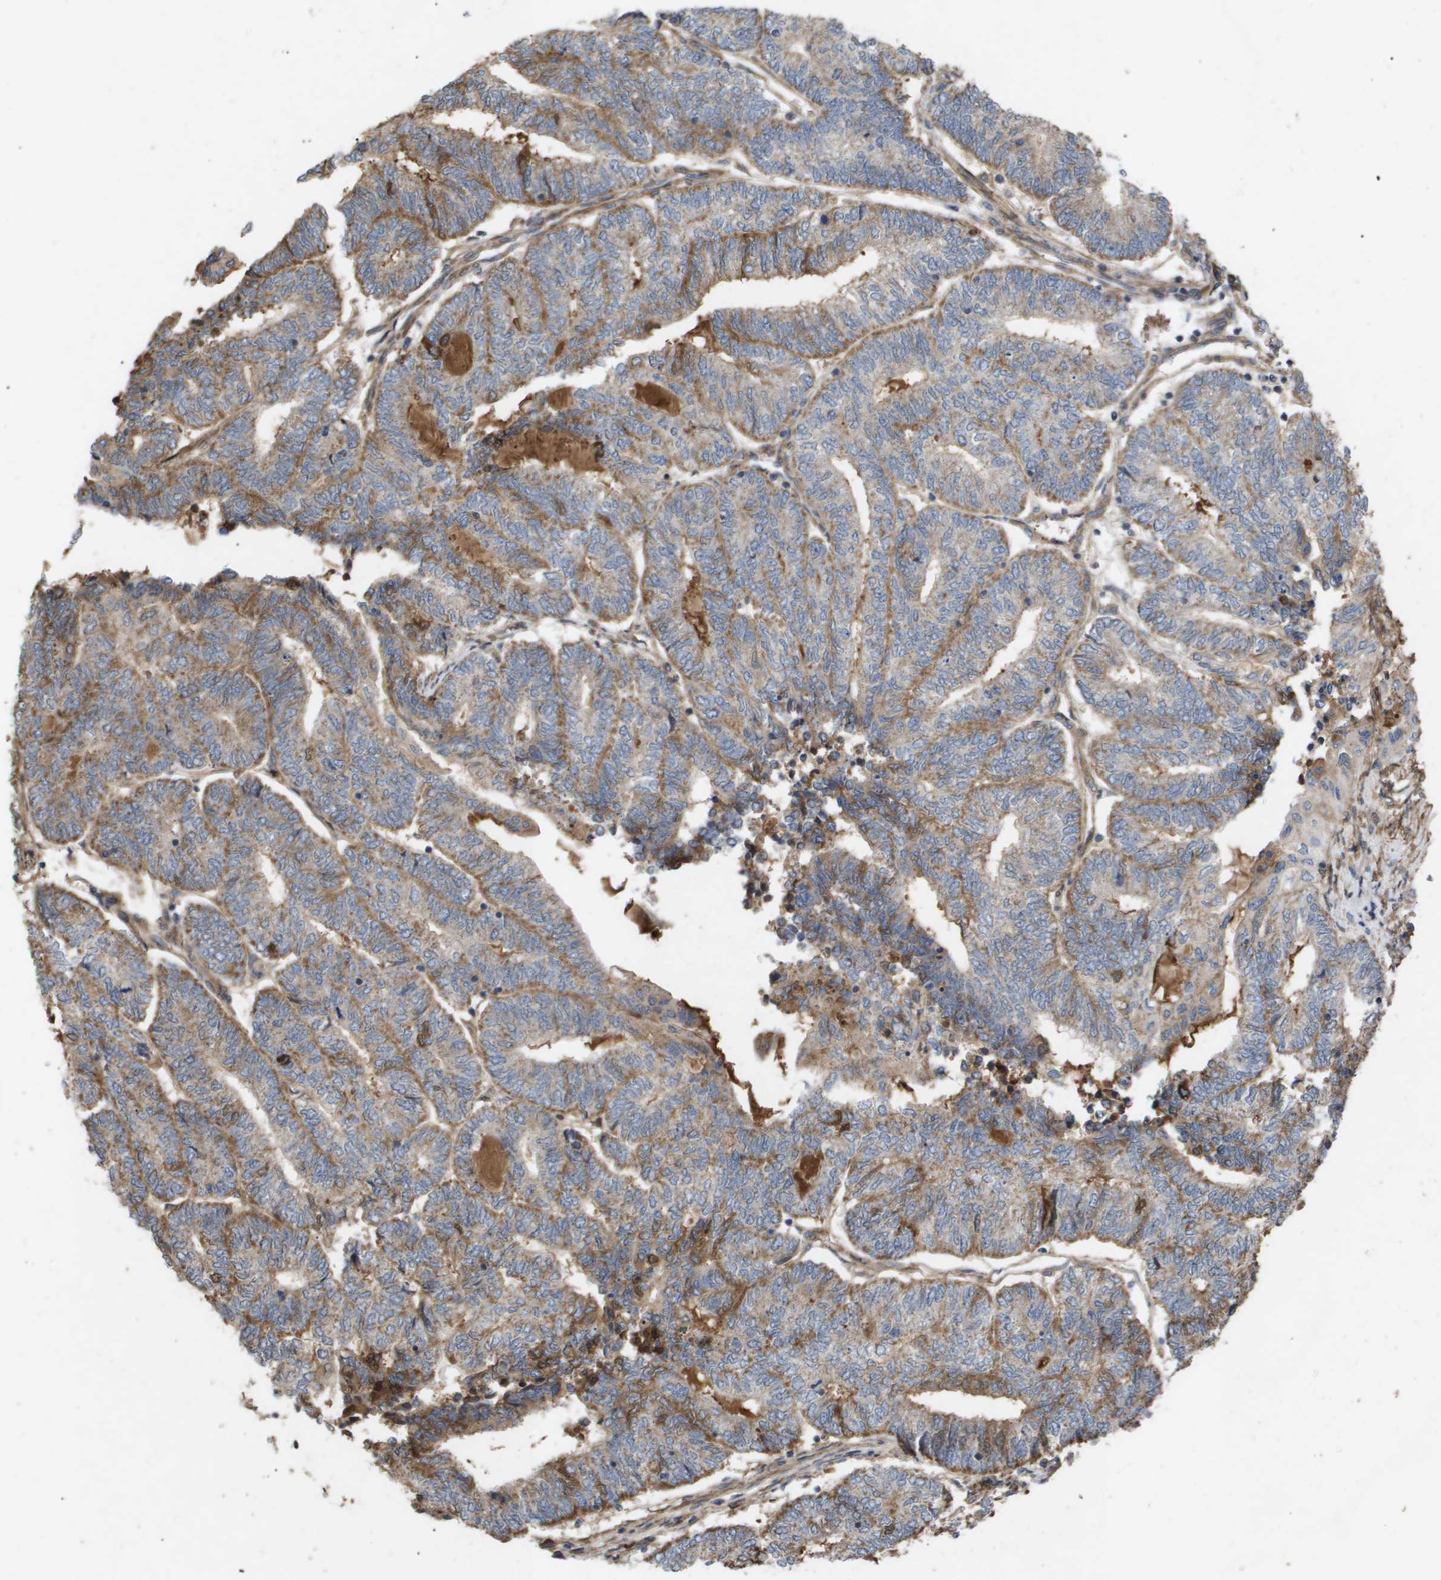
{"staining": {"intensity": "moderate", "quantity": ">75%", "location": "cytoplasmic/membranous"}, "tissue": "endometrial cancer", "cell_type": "Tumor cells", "image_type": "cancer", "snomed": [{"axis": "morphology", "description": "Adenocarcinoma, NOS"}, {"axis": "topography", "description": "Uterus"}, {"axis": "topography", "description": "Endometrium"}], "caption": "Immunohistochemistry histopathology image of human endometrial cancer stained for a protein (brown), which demonstrates medium levels of moderate cytoplasmic/membranous expression in about >75% of tumor cells.", "gene": "TNS1", "patient": {"sex": "female", "age": 70}}